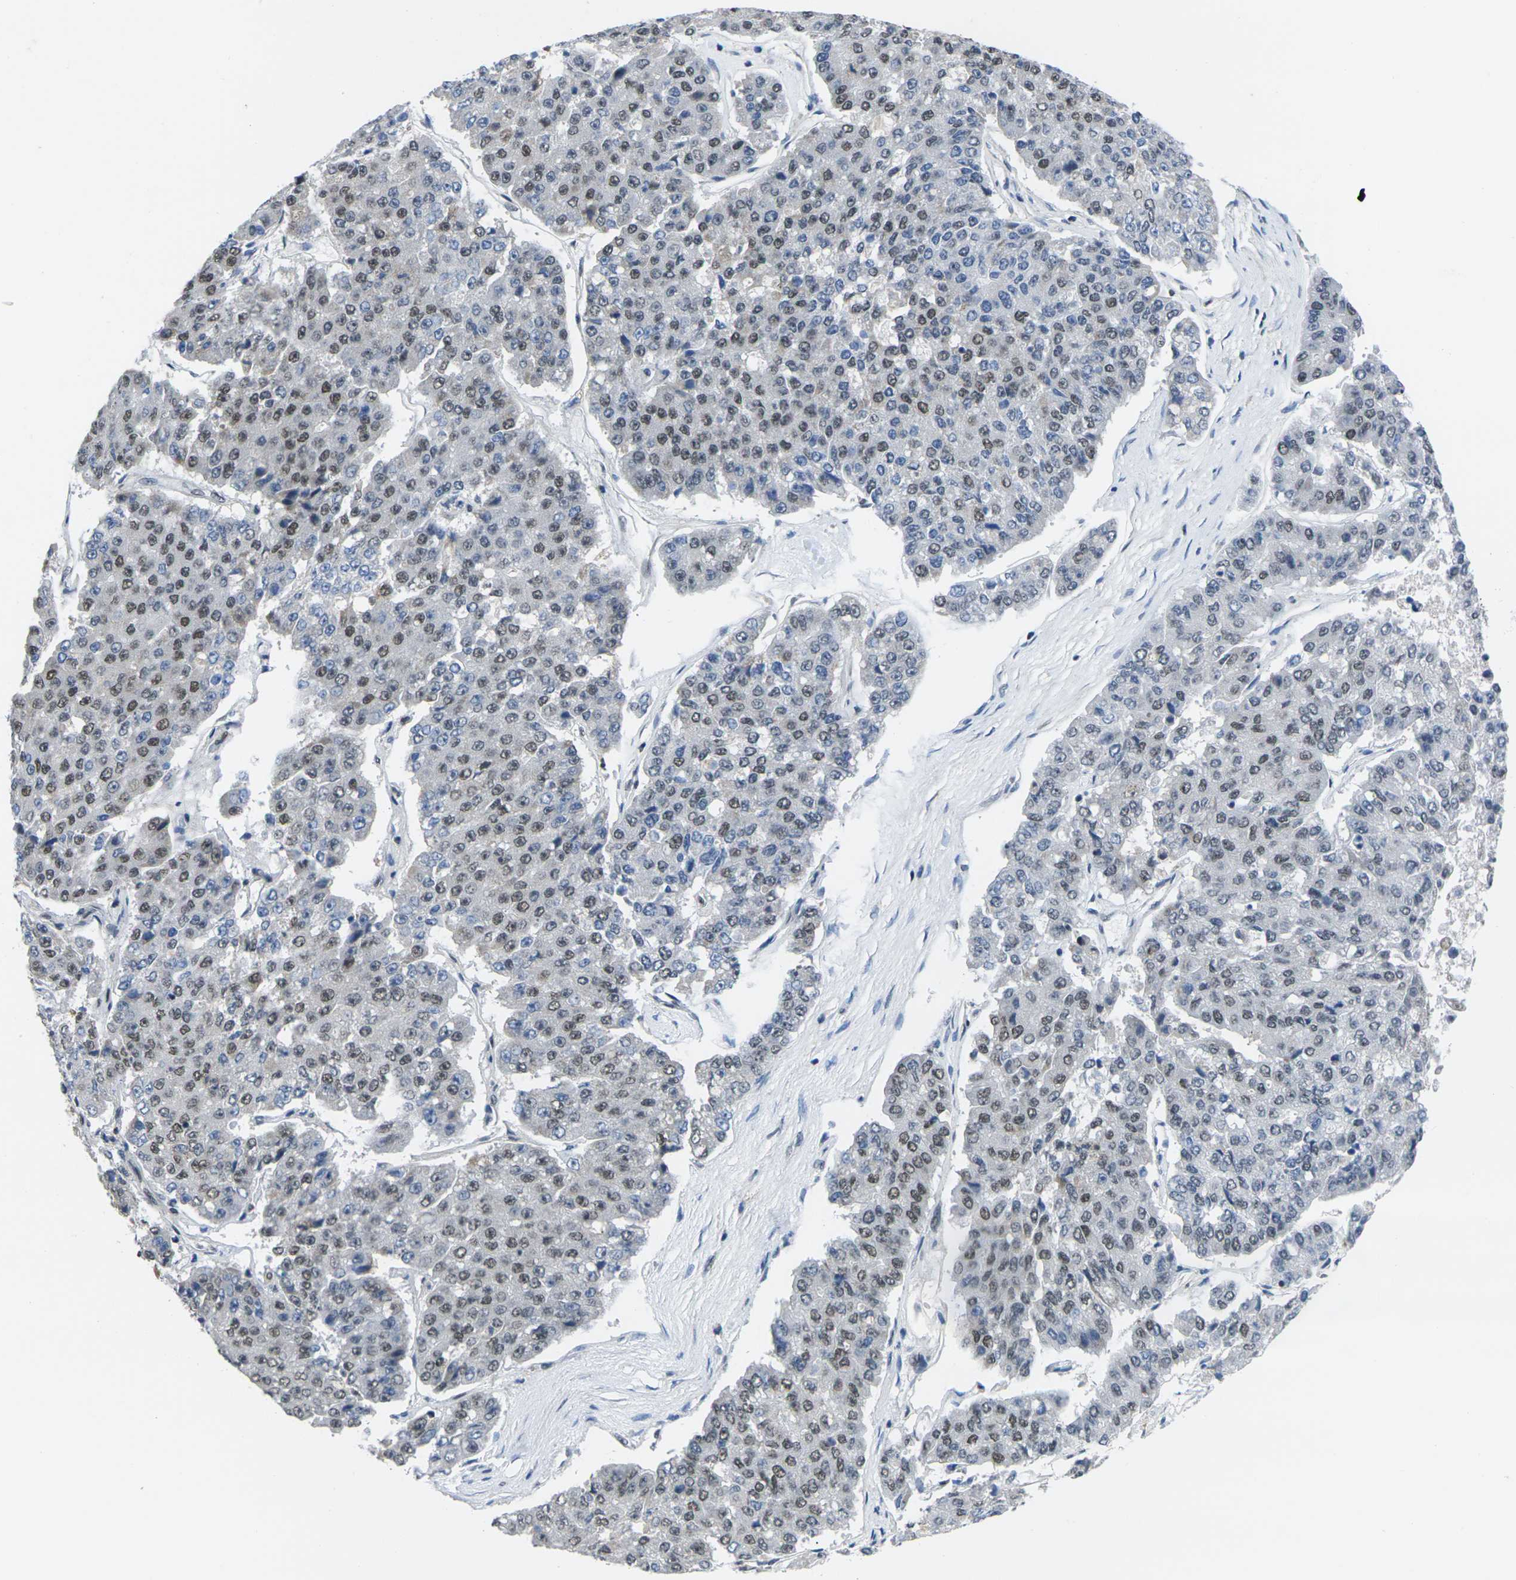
{"staining": {"intensity": "moderate", "quantity": "25%-75%", "location": "nuclear"}, "tissue": "pancreatic cancer", "cell_type": "Tumor cells", "image_type": "cancer", "snomed": [{"axis": "morphology", "description": "Adenocarcinoma, NOS"}, {"axis": "topography", "description": "Pancreas"}], "caption": "Protein positivity by IHC demonstrates moderate nuclear positivity in approximately 25%-75% of tumor cells in pancreatic cancer.", "gene": "RBM7", "patient": {"sex": "male", "age": 50}}